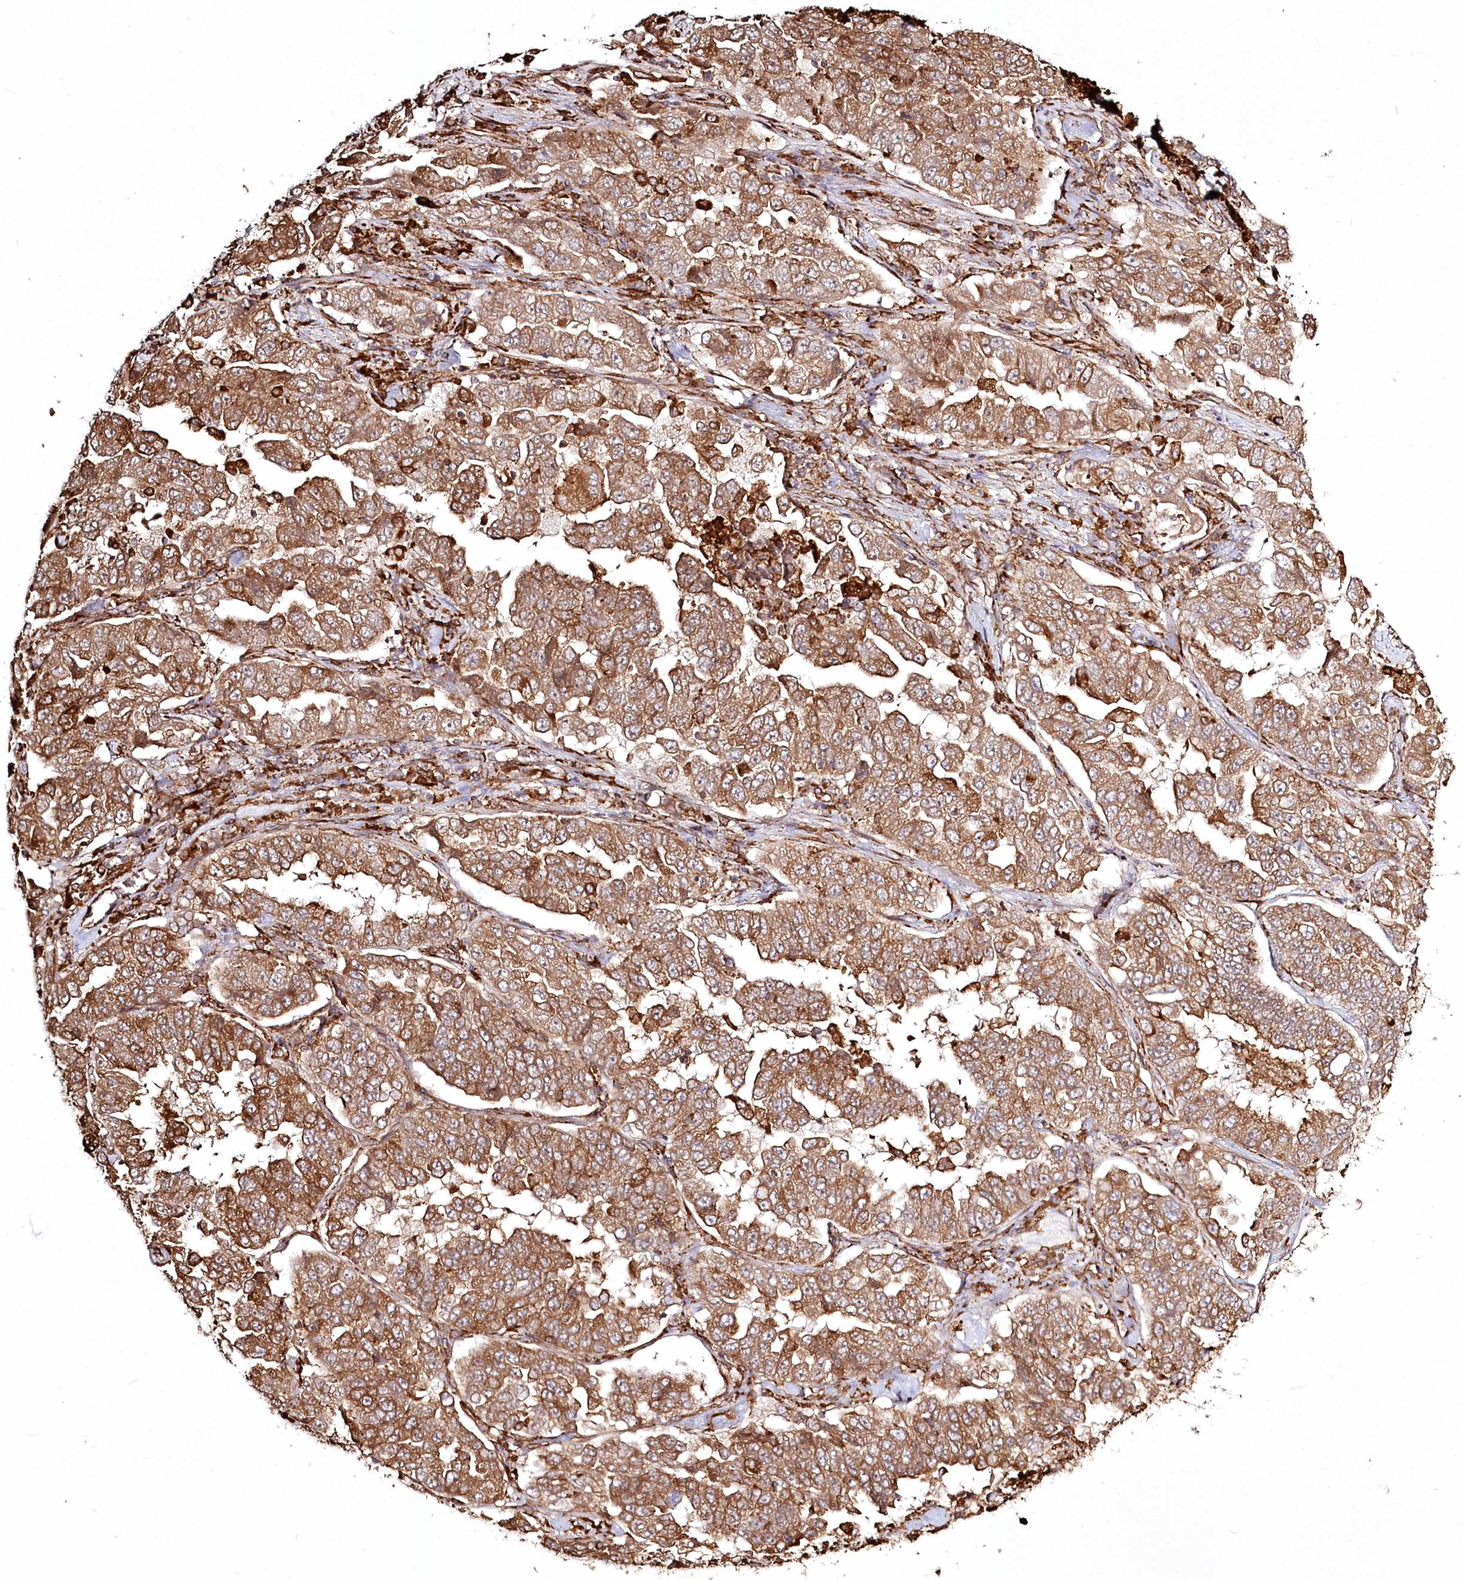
{"staining": {"intensity": "strong", "quantity": ">75%", "location": "cytoplasmic/membranous"}, "tissue": "lung cancer", "cell_type": "Tumor cells", "image_type": "cancer", "snomed": [{"axis": "morphology", "description": "Adenocarcinoma, NOS"}, {"axis": "topography", "description": "Lung"}], "caption": "A photomicrograph showing strong cytoplasmic/membranous staining in approximately >75% of tumor cells in adenocarcinoma (lung), as visualized by brown immunohistochemical staining.", "gene": "FAM13A", "patient": {"sex": "female", "age": 51}}